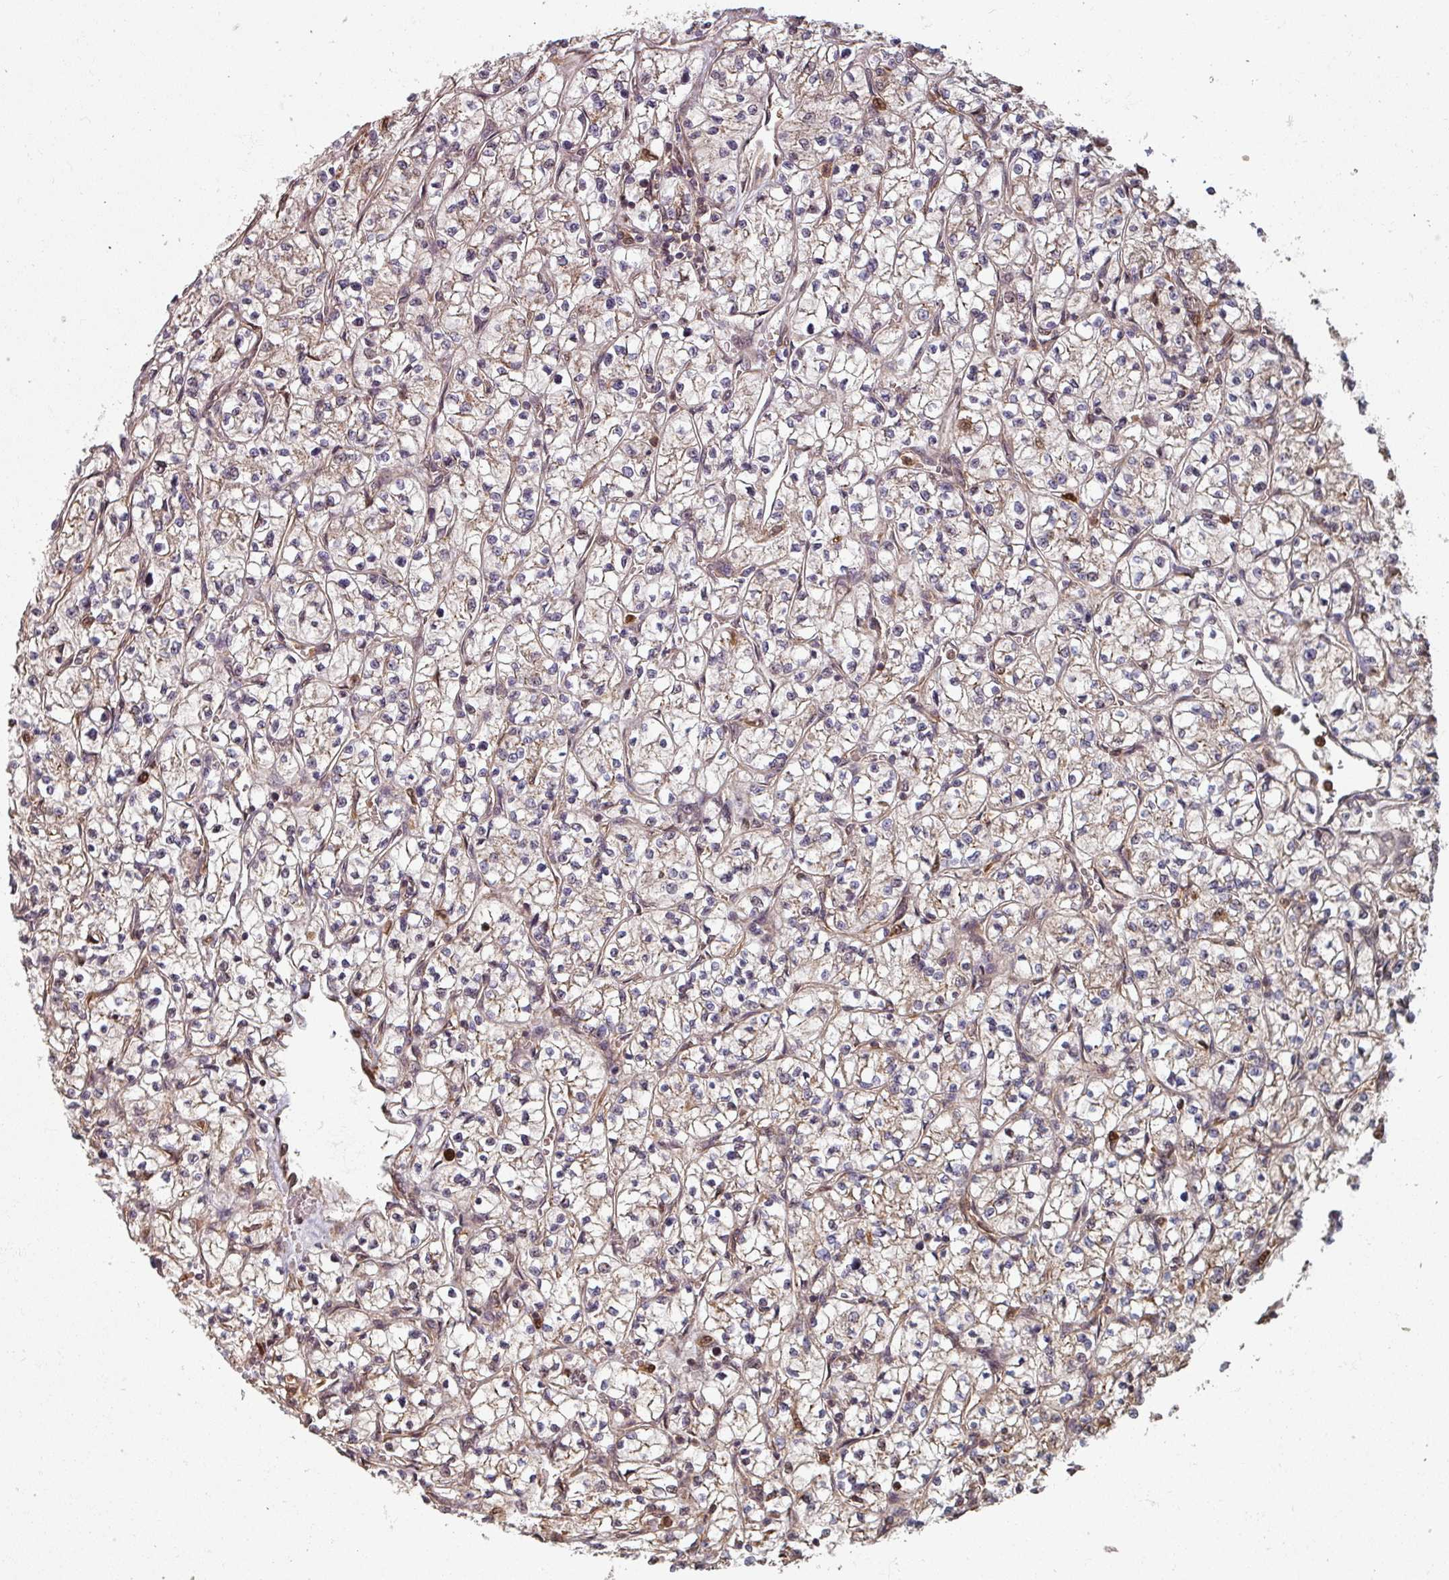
{"staining": {"intensity": "weak", "quantity": ">75%", "location": "cytoplasmic/membranous"}, "tissue": "renal cancer", "cell_type": "Tumor cells", "image_type": "cancer", "snomed": [{"axis": "morphology", "description": "Adenocarcinoma, NOS"}, {"axis": "topography", "description": "Kidney"}], "caption": "There is low levels of weak cytoplasmic/membranous positivity in tumor cells of adenocarcinoma (renal), as demonstrated by immunohistochemical staining (brown color).", "gene": "EID1", "patient": {"sex": "female", "age": 64}}